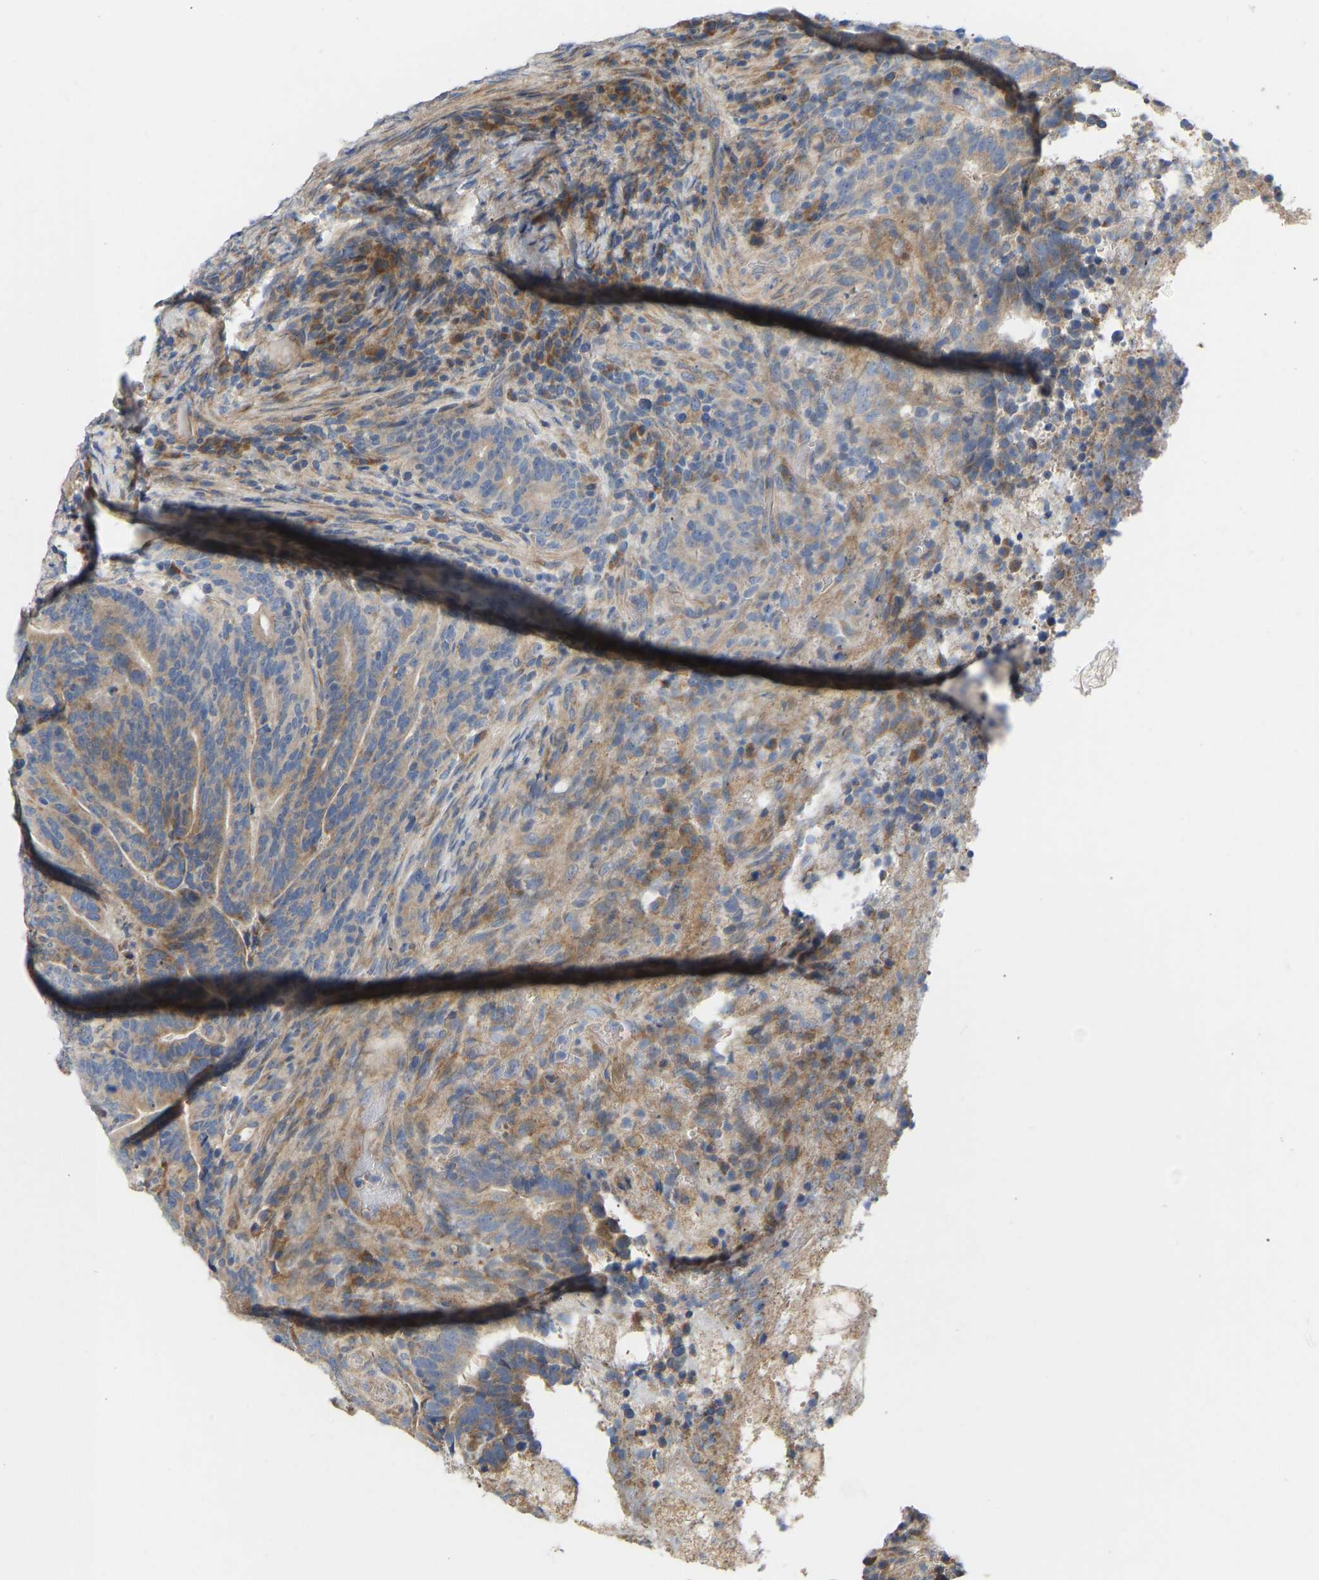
{"staining": {"intensity": "moderate", "quantity": "<25%", "location": "cytoplasmic/membranous"}, "tissue": "colorectal cancer", "cell_type": "Tumor cells", "image_type": "cancer", "snomed": [{"axis": "morphology", "description": "Adenocarcinoma, NOS"}, {"axis": "topography", "description": "Colon"}], "caption": "High-magnification brightfield microscopy of colorectal adenocarcinoma stained with DAB (3,3'-diaminobenzidine) (brown) and counterstained with hematoxylin (blue). tumor cells exhibit moderate cytoplasmic/membranous staining is identified in approximately<25% of cells.", "gene": "HACD2", "patient": {"sex": "female", "age": 66}}